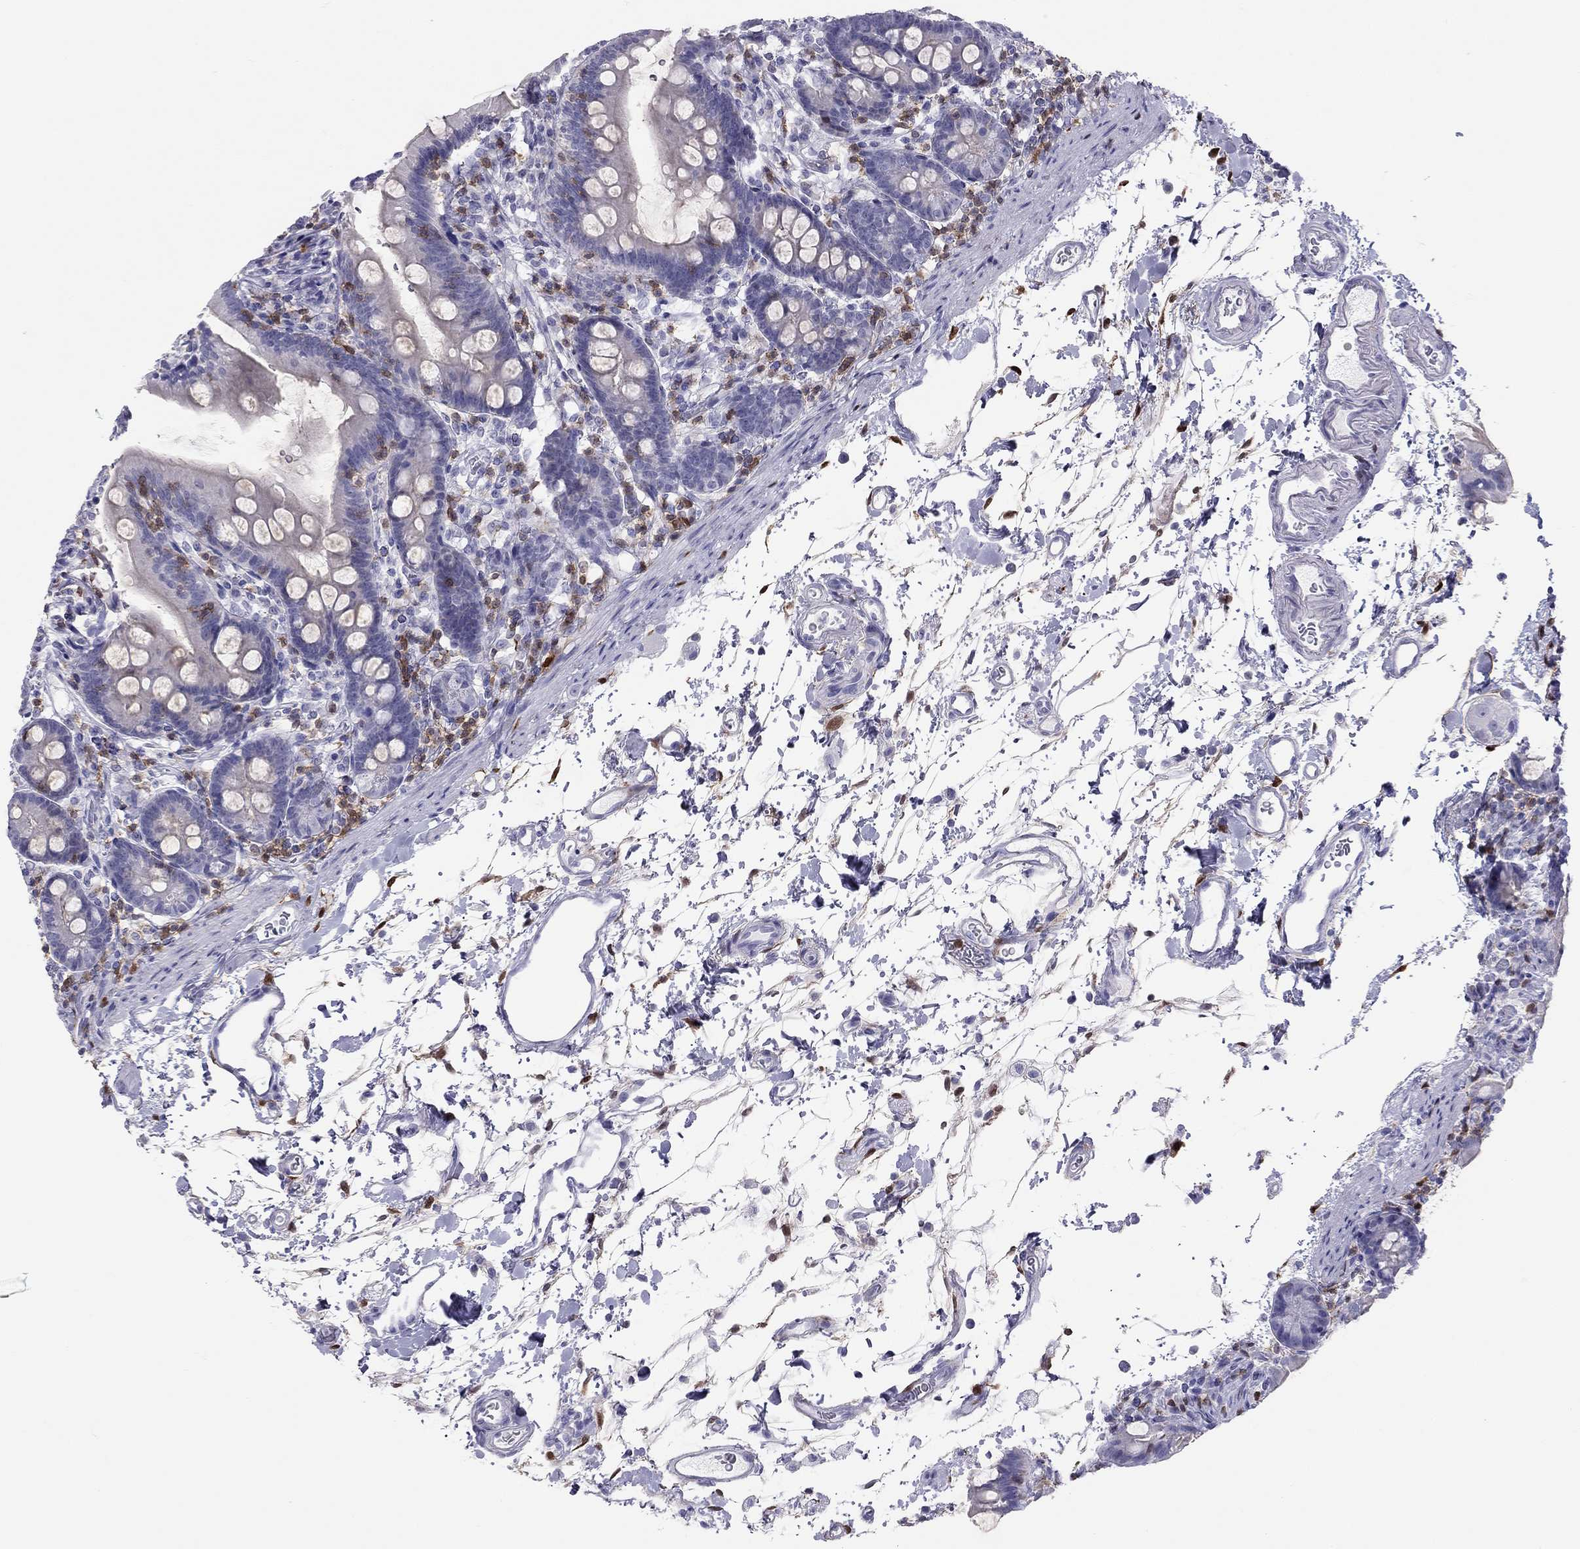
{"staining": {"intensity": "negative", "quantity": "none", "location": "none"}, "tissue": "small intestine", "cell_type": "Glandular cells", "image_type": "normal", "snomed": [{"axis": "morphology", "description": "Normal tissue, NOS"}, {"axis": "topography", "description": "Small intestine"}], "caption": "Glandular cells are negative for protein expression in benign human small intestine. The staining is performed using DAB brown chromogen with nuclei counter-stained in using hematoxylin.", "gene": "SH2D2A", "patient": {"sex": "female", "age": 44}}